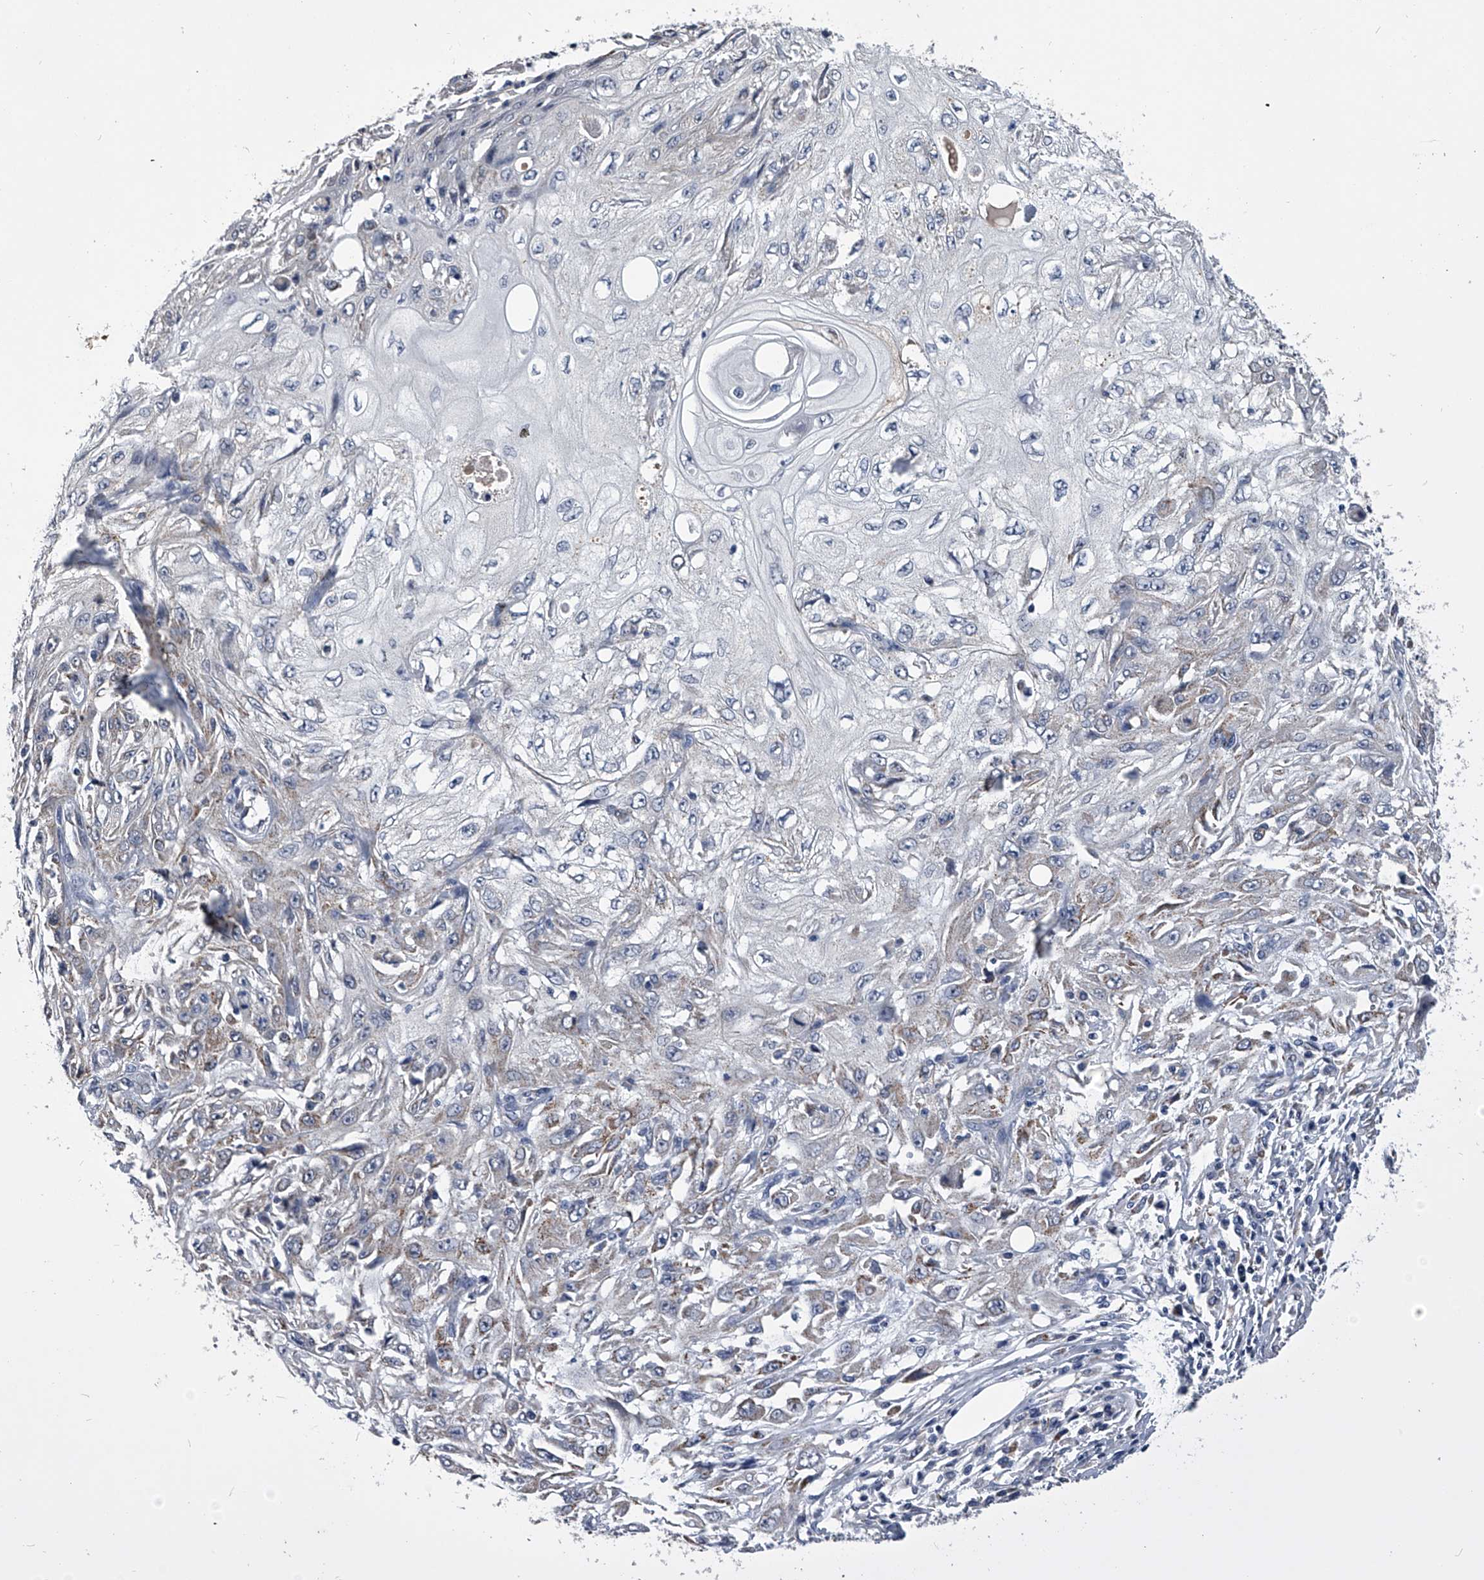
{"staining": {"intensity": "weak", "quantity": "25%-75%", "location": "cytoplasmic/membranous"}, "tissue": "skin cancer", "cell_type": "Tumor cells", "image_type": "cancer", "snomed": [{"axis": "morphology", "description": "Squamous cell carcinoma, NOS"}, {"axis": "topography", "description": "Skin"}], "caption": "Weak cytoplasmic/membranous protein staining is identified in about 25%-75% of tumor cells in skin cancer.", "gene": "OAT", "patient": {"sex": "male", "age": 75}}